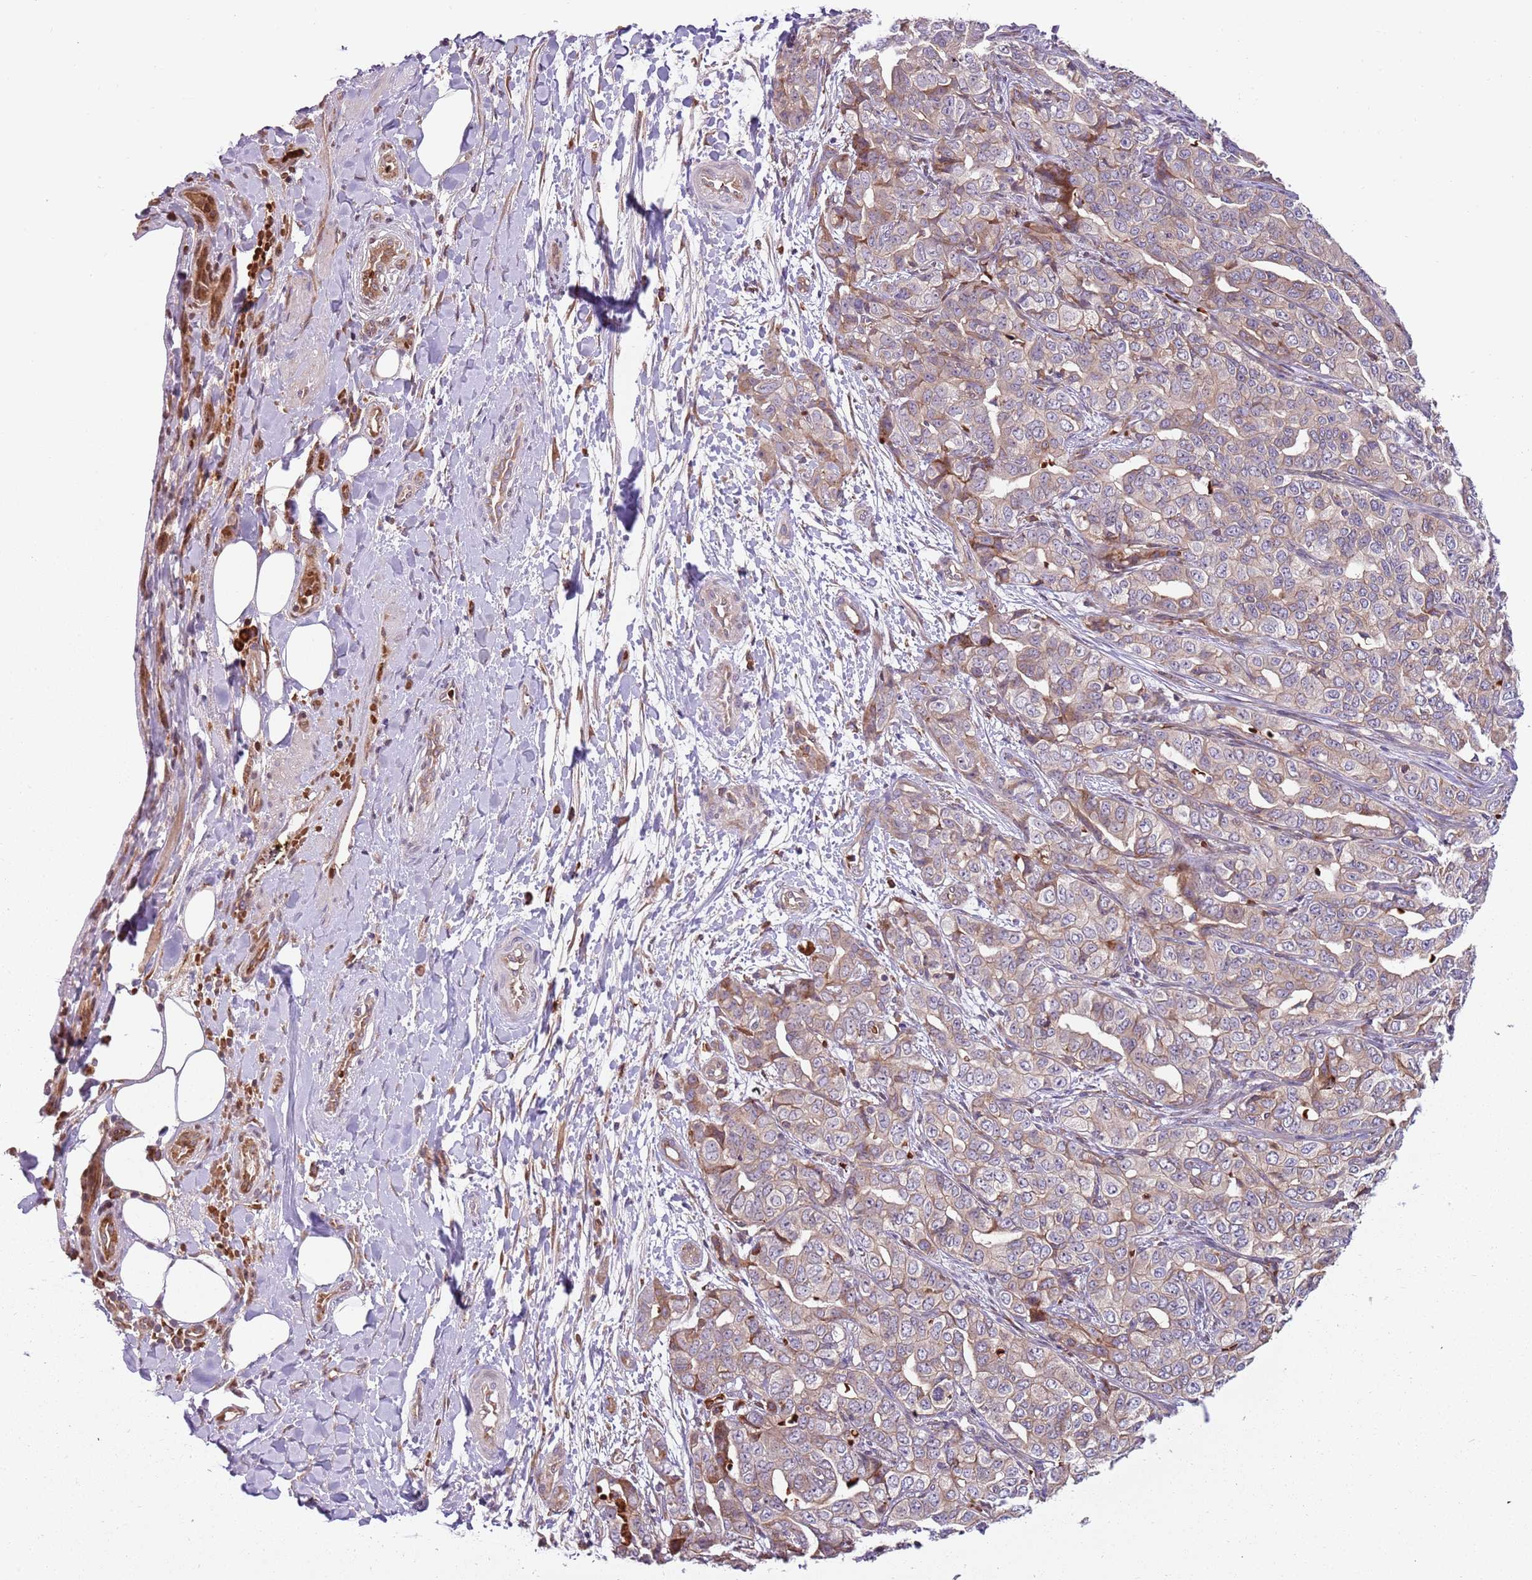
{"staining": {"intensity": "weak", "quantity": ">75%", "location": "cytoplasmic/membranous"}, "tissue": "liver cancer", "cell_type": "Tumor cells", "image_type": "cancer", "snomed": [{"axis": "morphology", "description": "Cholangiocarcinoma"}, {"axis": "topography", "description": "Liver"}], "caption": "Immunohistochemistry (IHC) of human cholangiocarcinoma (liver) exhibits low levels of weak cytoplasmic/membranous positivity in about >75% of tumor cells.", "gene": "VWCE", "patient": {"sex": "male", "age": 59}}